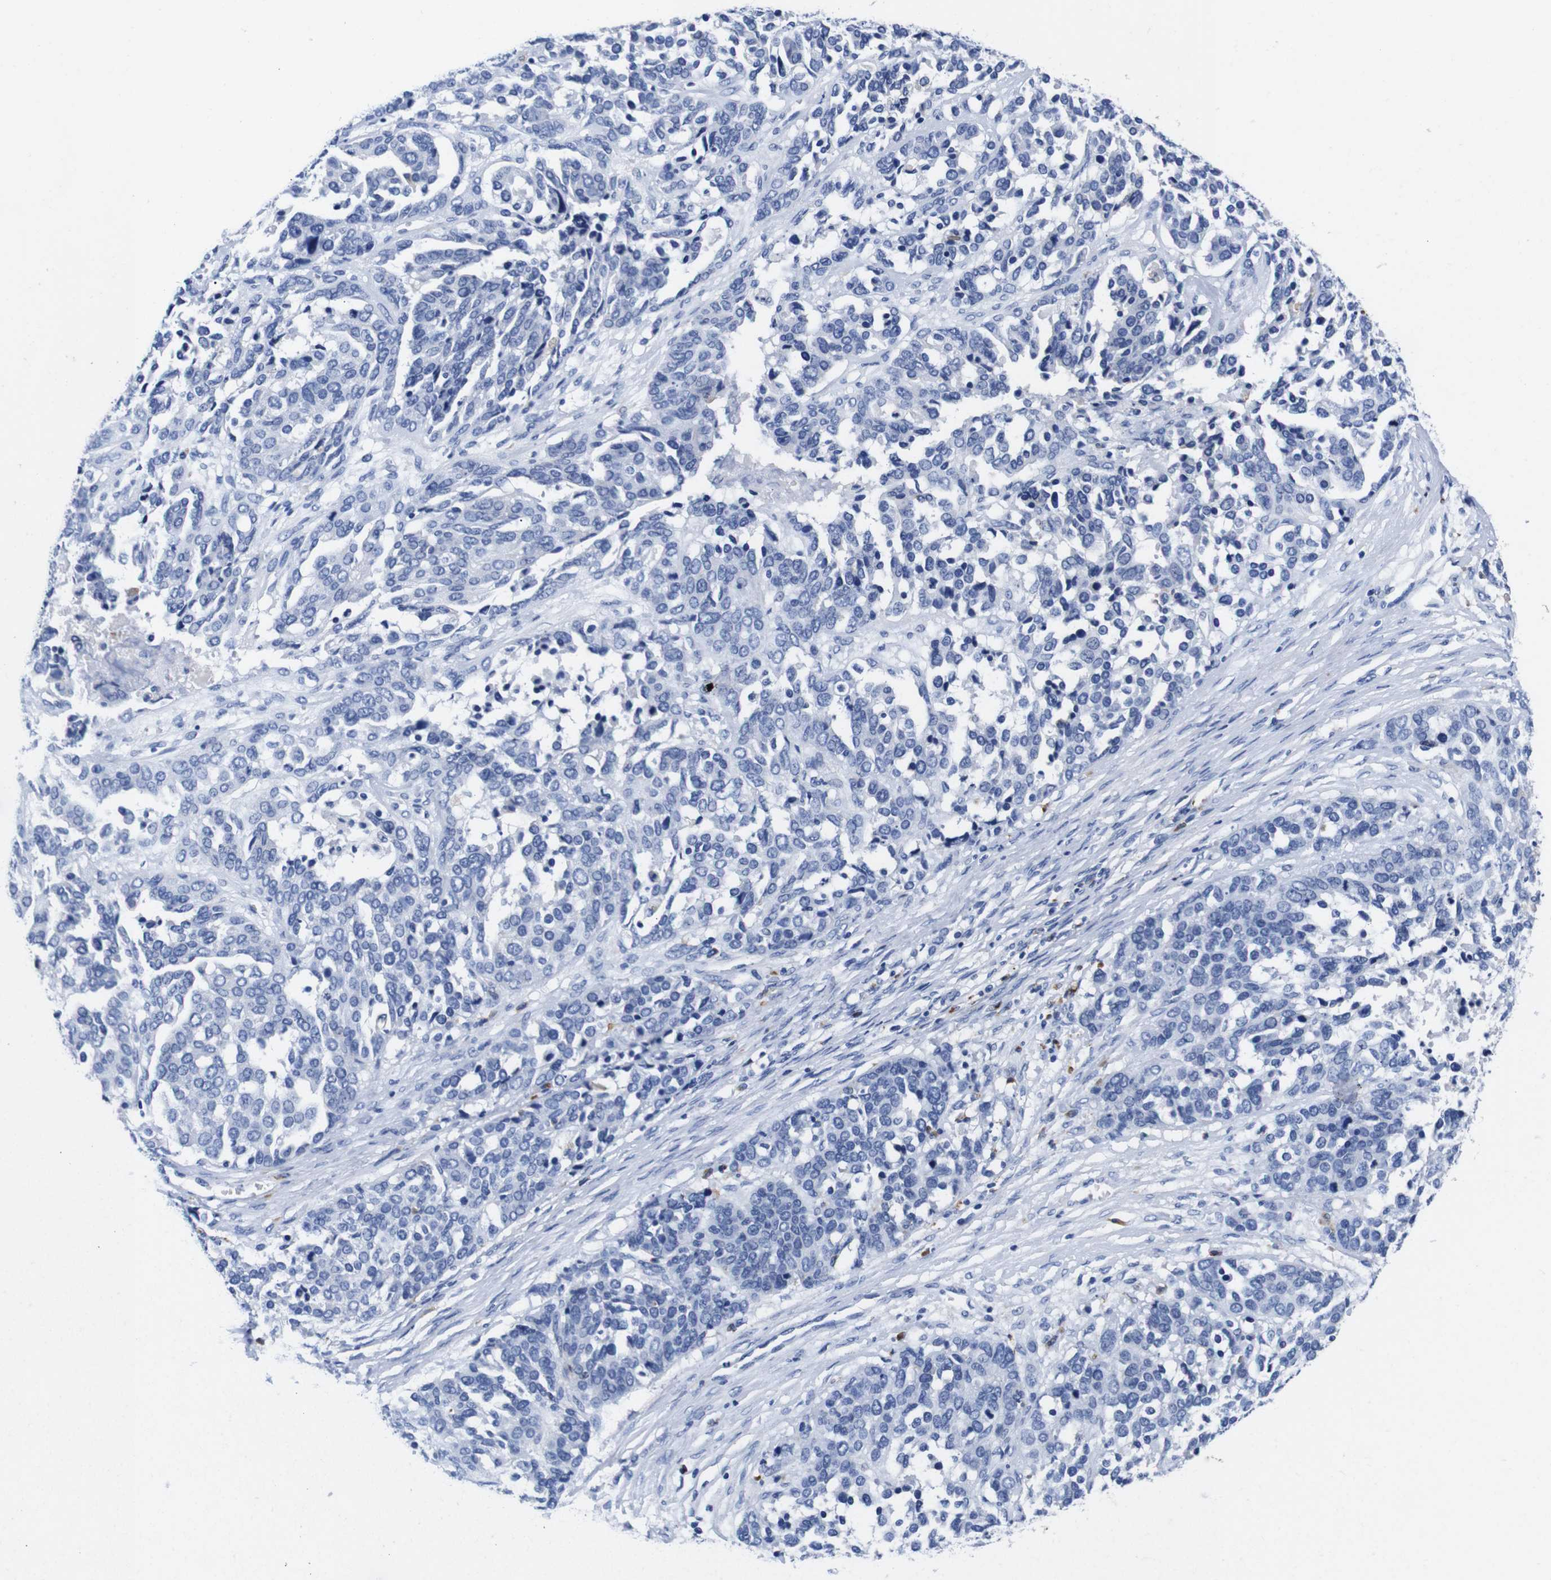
{"staining": {"intensity": "negative", "quantity": "none", "location": "none"}, "tissue": "ovarian cancer", "cell_type": "Tumor cells", "image_type": "cancer", "snomed": [{"axis": "morphology", "description": "Cystadenocarcinoma, serous, NOS"}, {"axis": "topography", "description": "Ovary"}], "caption": "Immunohistochemistry (IHC) image of neoplastic tissue: ovarian serous cystadenocarcinoma stained with DAB (3,3'-diaminobenzidine) demonstrates no significant protein expression in tumor cells. The staining was performed using DAB to visualize the protein expression in brown, while the nuclei were stained in blue with hematoxylin (Magnification: 20x).", "gene": "HLA-DMB", "patient": {"sex": "female", "age": 44}}